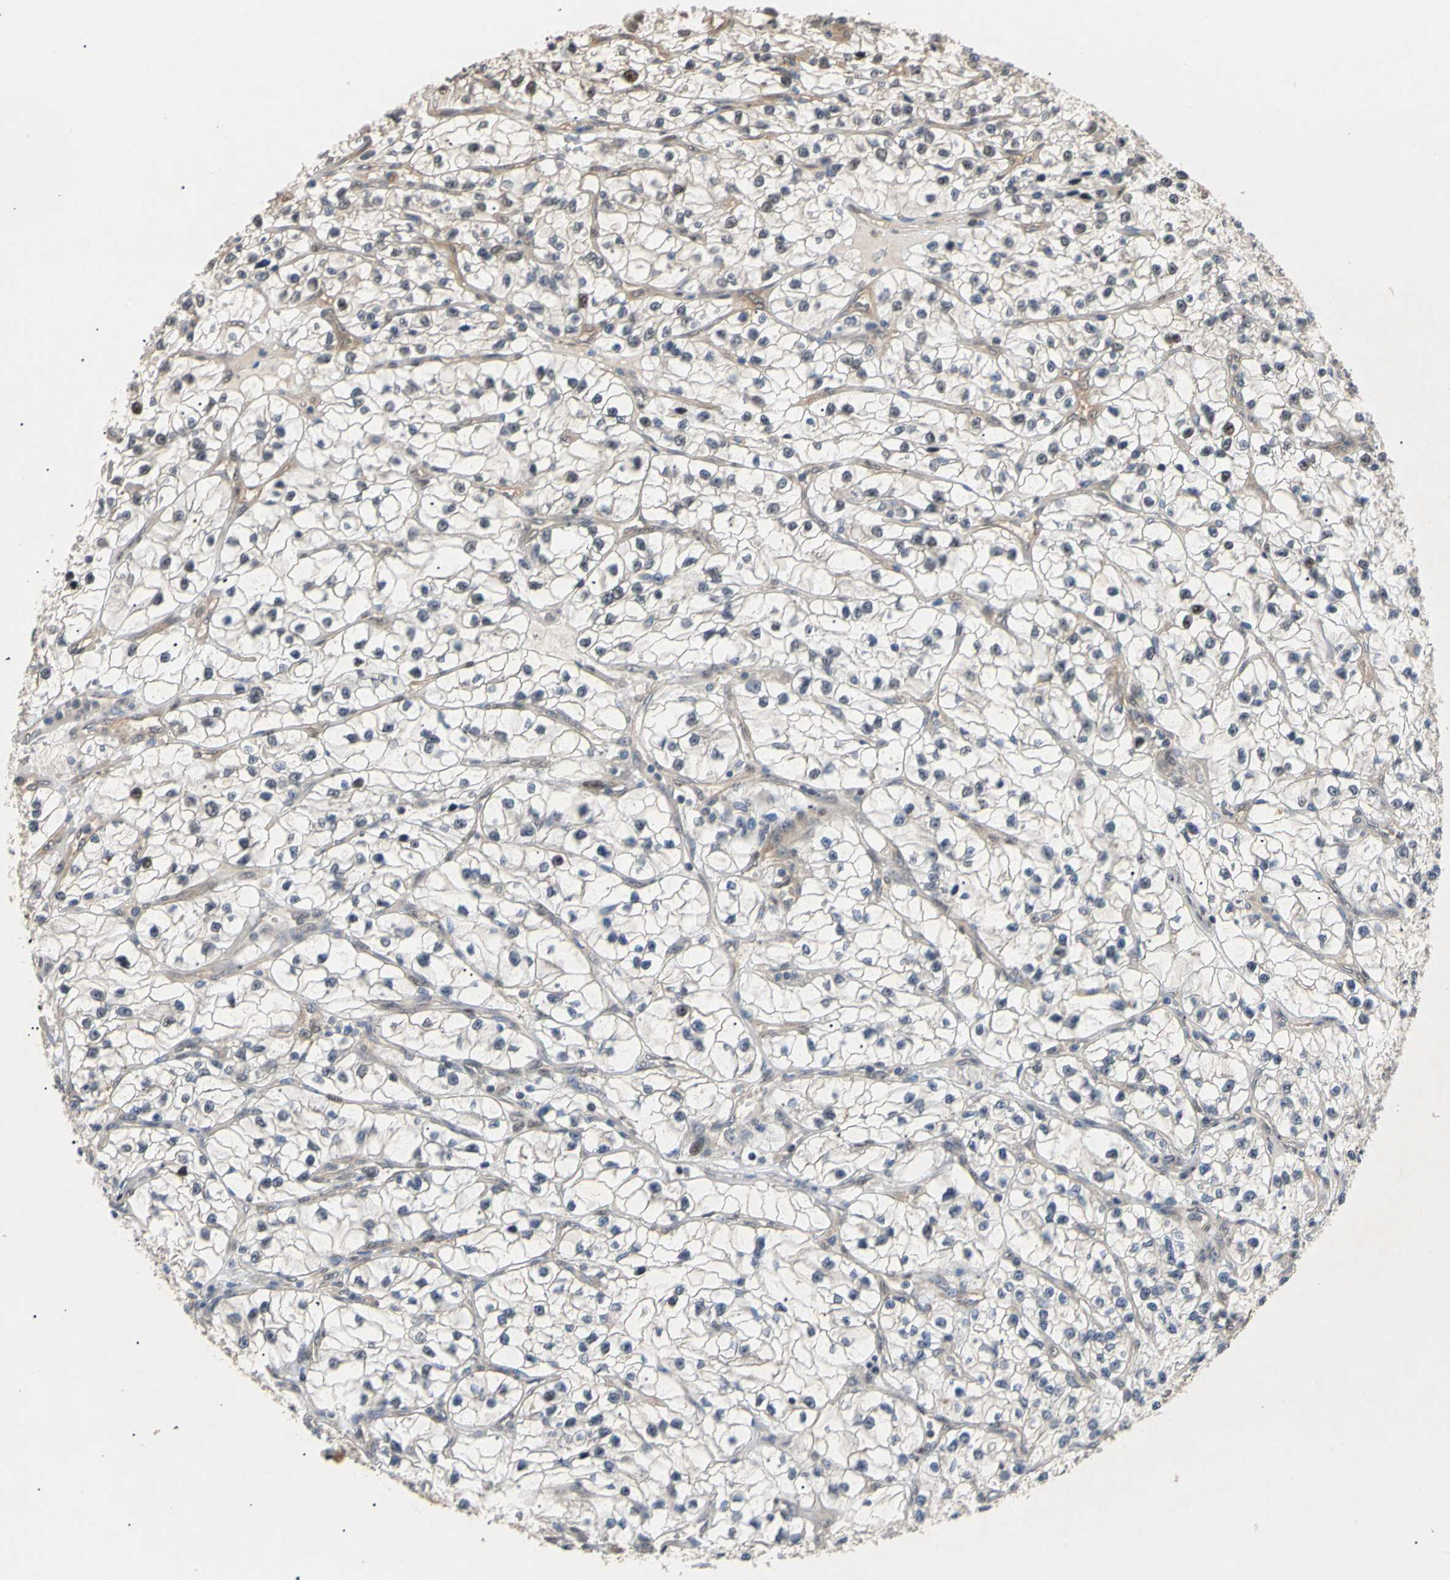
{"staining": {"intensity": "weak", "quantity": "<25%", "location": "cytoplasmic/membranous,nuclear"}, "tissue": "renal cancer", "cell_type": "Tumor cells", "image_type": "cancer", "snomed": [{"axis": "morphology", "description": "Adenocarcinoma, NOS"}, {"axis": "topography", "description": "Kidney"}], "caption": "Renal adenocarcinoma was stained to show a protein in brown. There is no significant positivity in tumor cells.", "gene": "EIF1AX", "patient": {"sex": "female", "age": 57}}